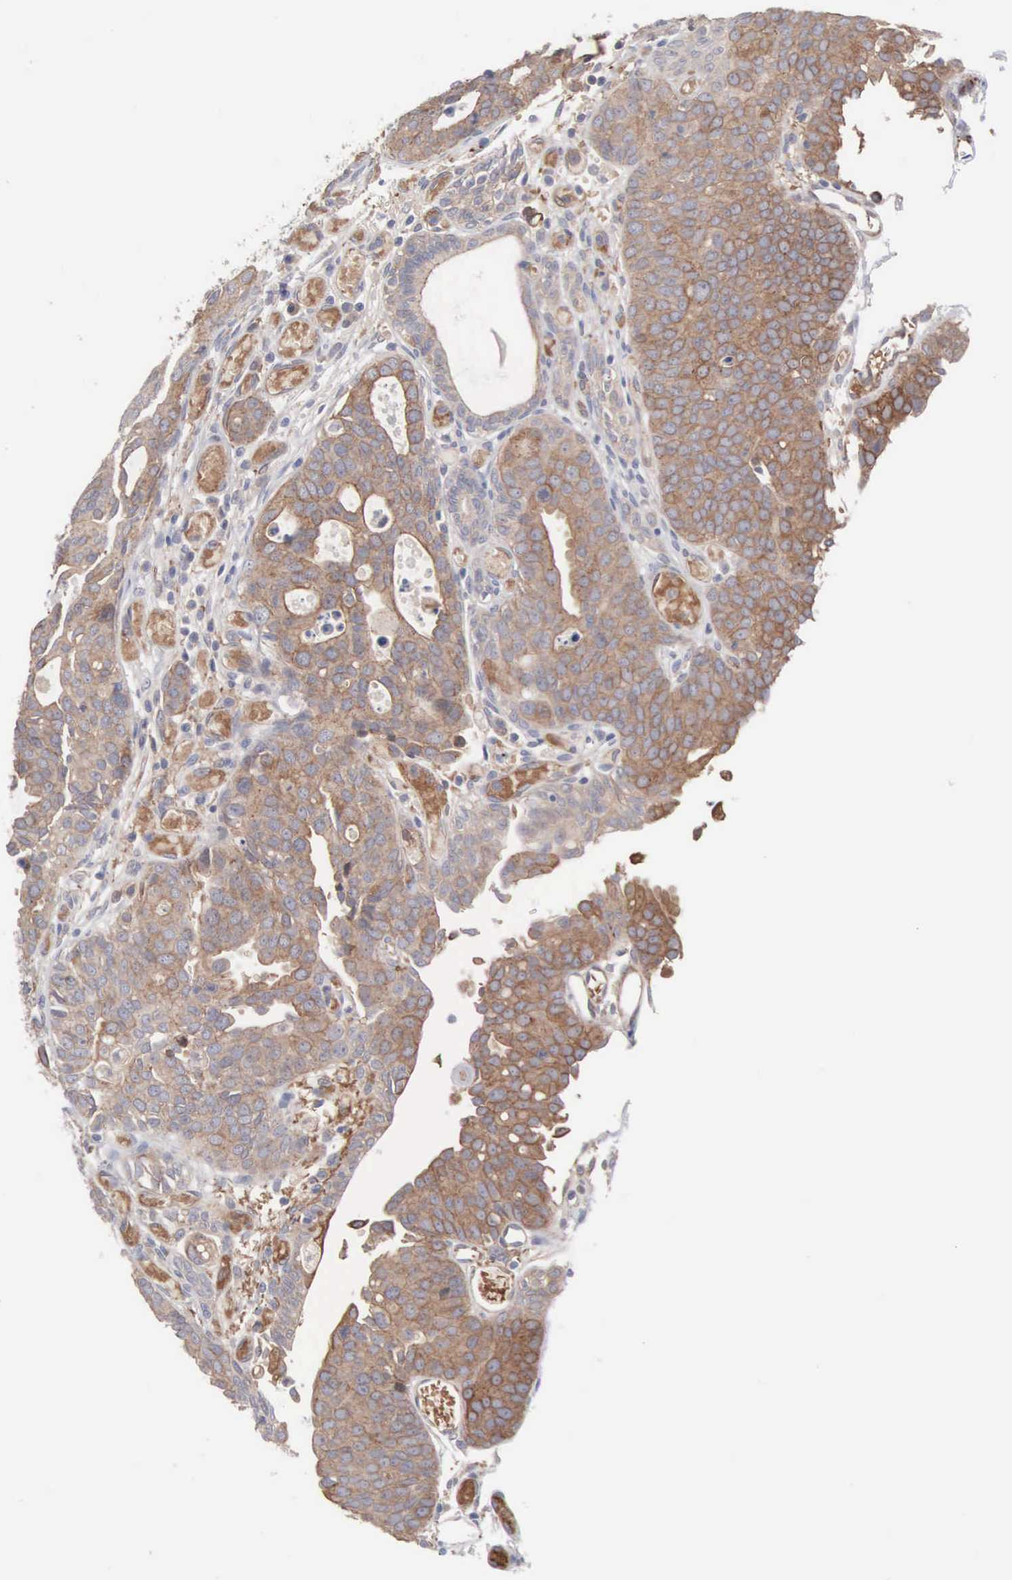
{"staining": {"intensity": "moderate", "quantity": ">75%", "location": "cytoplasmic/membranous"}, "tissue": "urothelial cancer", "cell_type": "Tumor cells", "image_type": "cancer", "snomed": [{"axis": "morphology", "description": "Urothelial carcinoma, High grade"}, {"axis": "topography", "description": "Urinary bladder"}], "caption": "The micrograph reveals staining of urothelial carcinoma (high-grade), revealing moderate cytoplasmic/membranous protein expression (brown color) within tumor cells.", "gene": "INF2", "patient": {"sex": "male", "age": 78}}